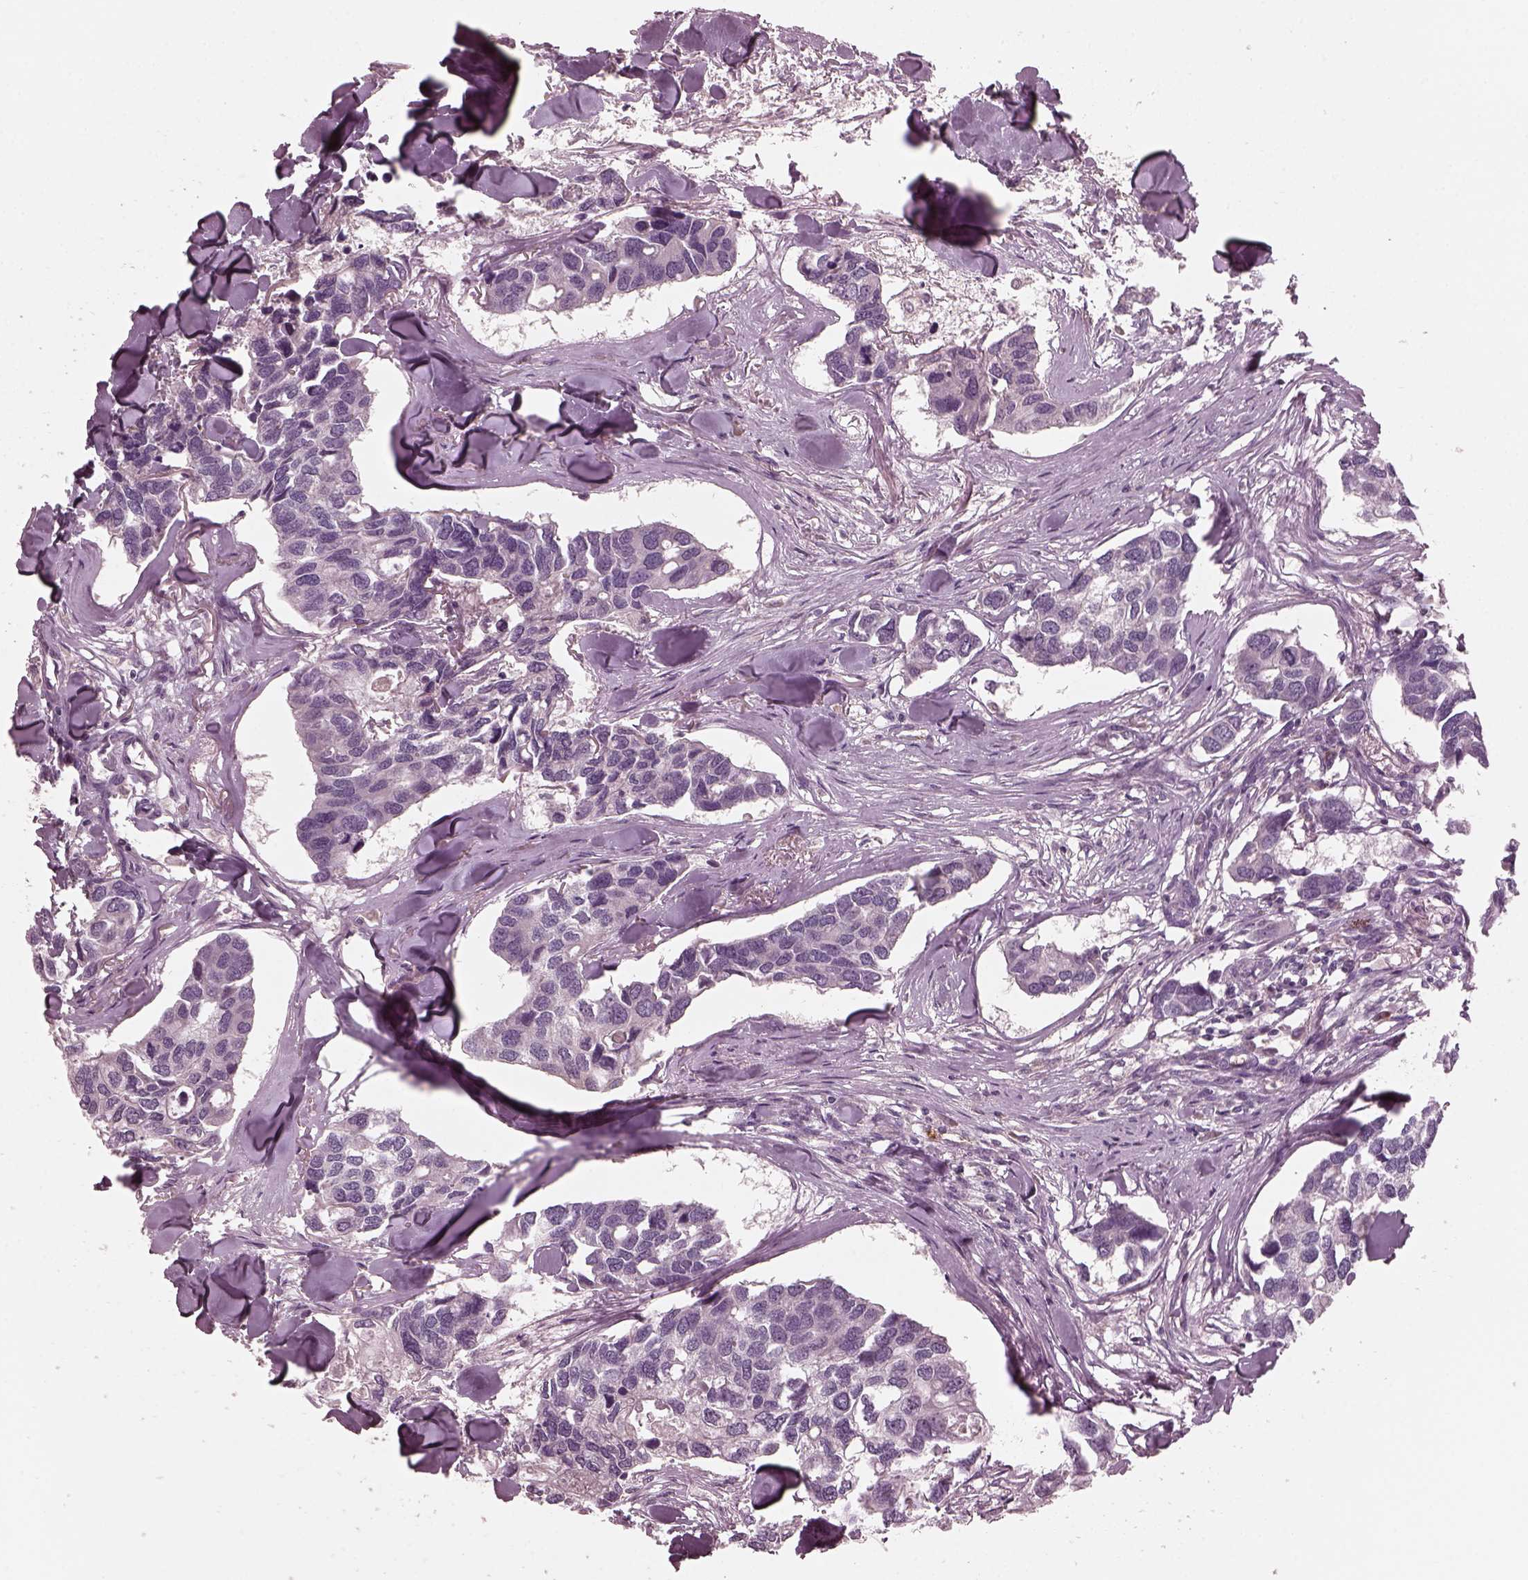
{"staining": {"intensity": "negative", "quantity": "none", "location": "none"}, "tissue": "breast cancer", "cell_type": "Tumor cells", "image_type": "cancer", "snomed": [{"axis": "morphology", "description": "Duct carcinoma"}, {"axis": "topography", "description": "Breast"}], "caption": "Image shows no protein expression in tumor cells of breast cancer (infiltrating ductal carcinoma) tissue.", "gene": "PORCN", "patient": {"sex": "female", "age": 83}}